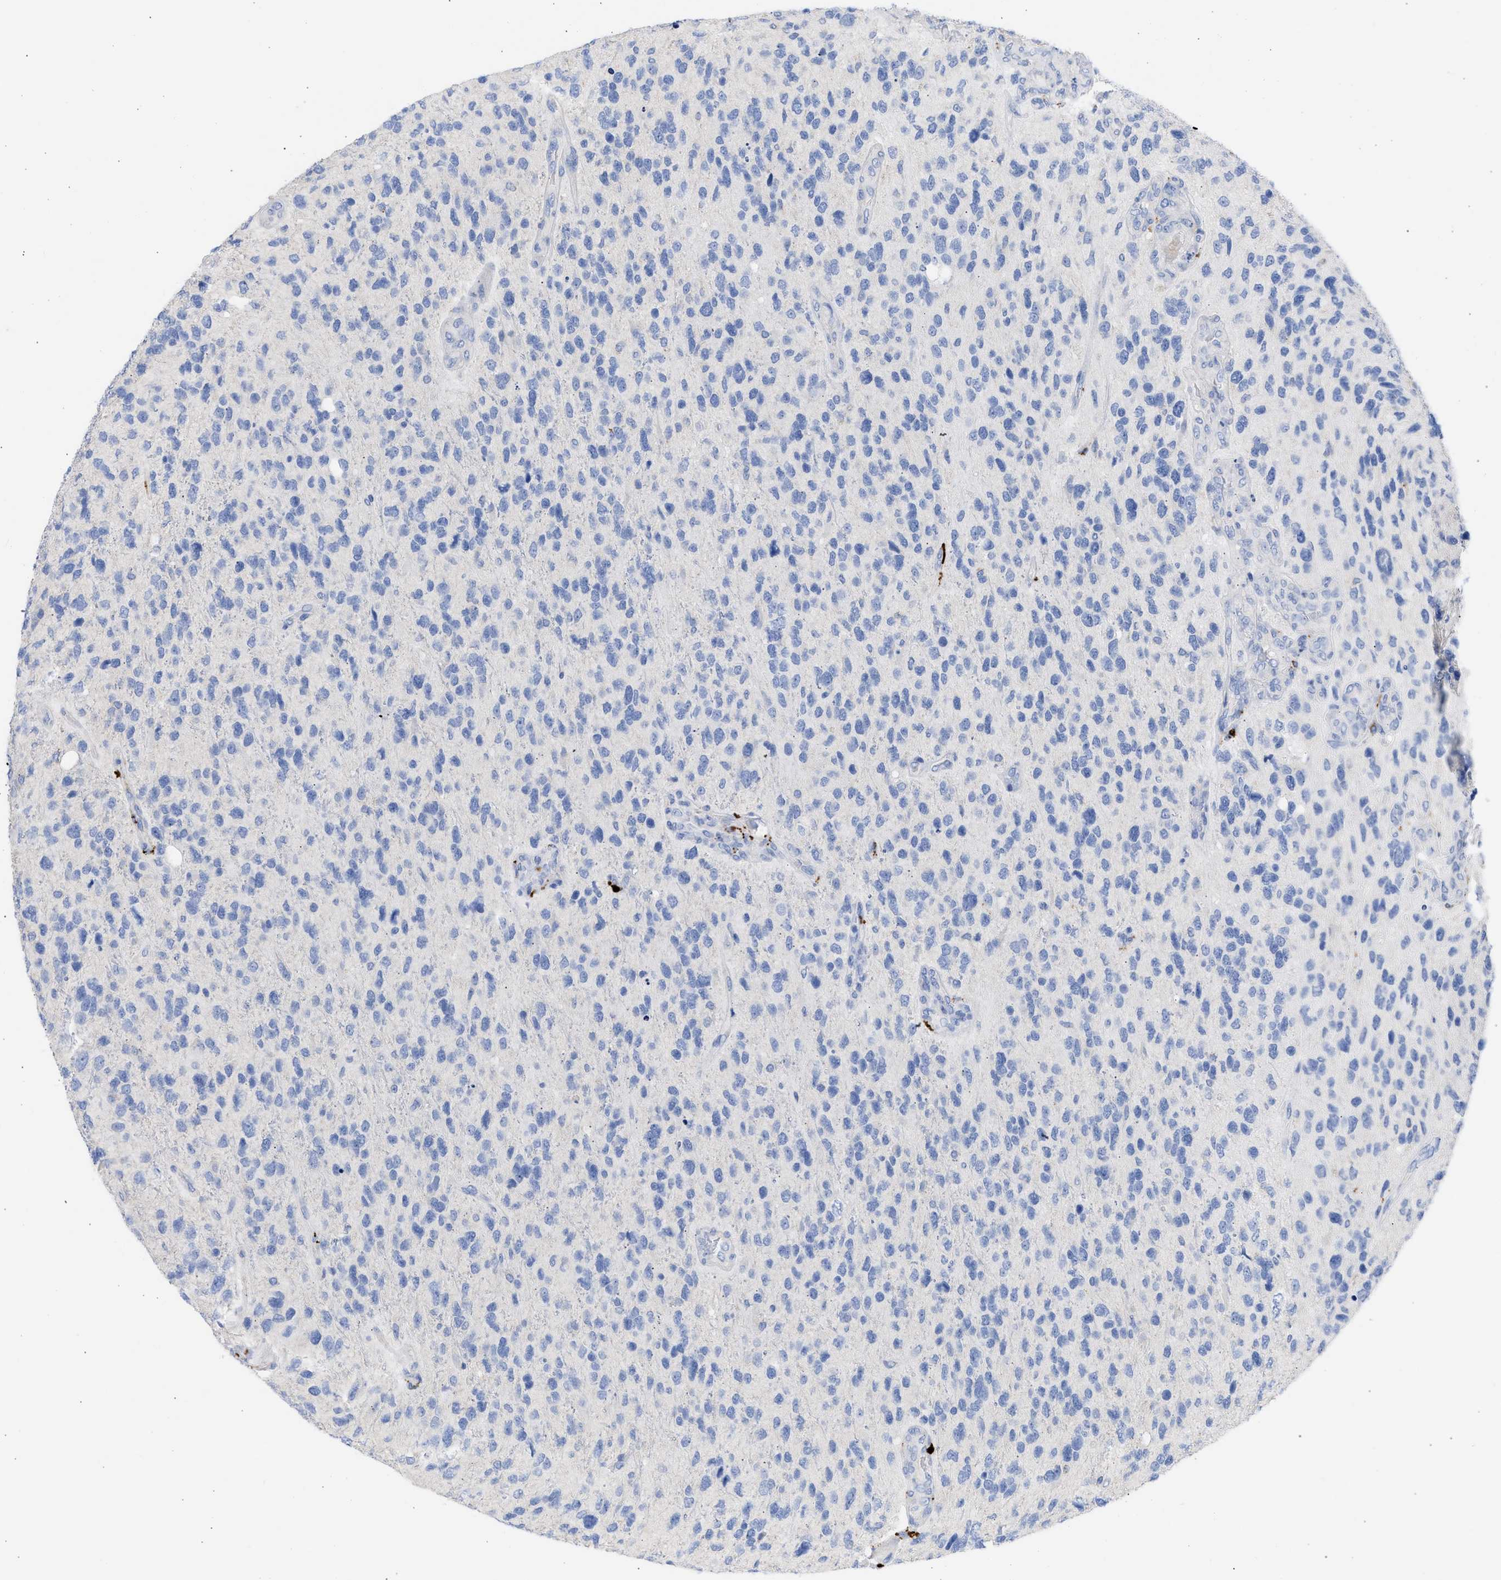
{"staining": {"intensity": "negative", "quantity": "none", "location": "none"}, "tissue": "glioma", "cell_type": "Tumor cells", "image_type": "cancer", "snomed": [{"axis": "morphology", "description": "Glioma, malignant, High grade"}, {"axis": "topography", "description": "Brain"}], "caption": "IHC histopathology image of neoplastic tissue: human glioma stained with DAB (3,3'-diaminobenzidine) displays no significant protein expression in tumor cells.", "gene": "RSPH1", "patient": {"sex": "female", "age": 58}}